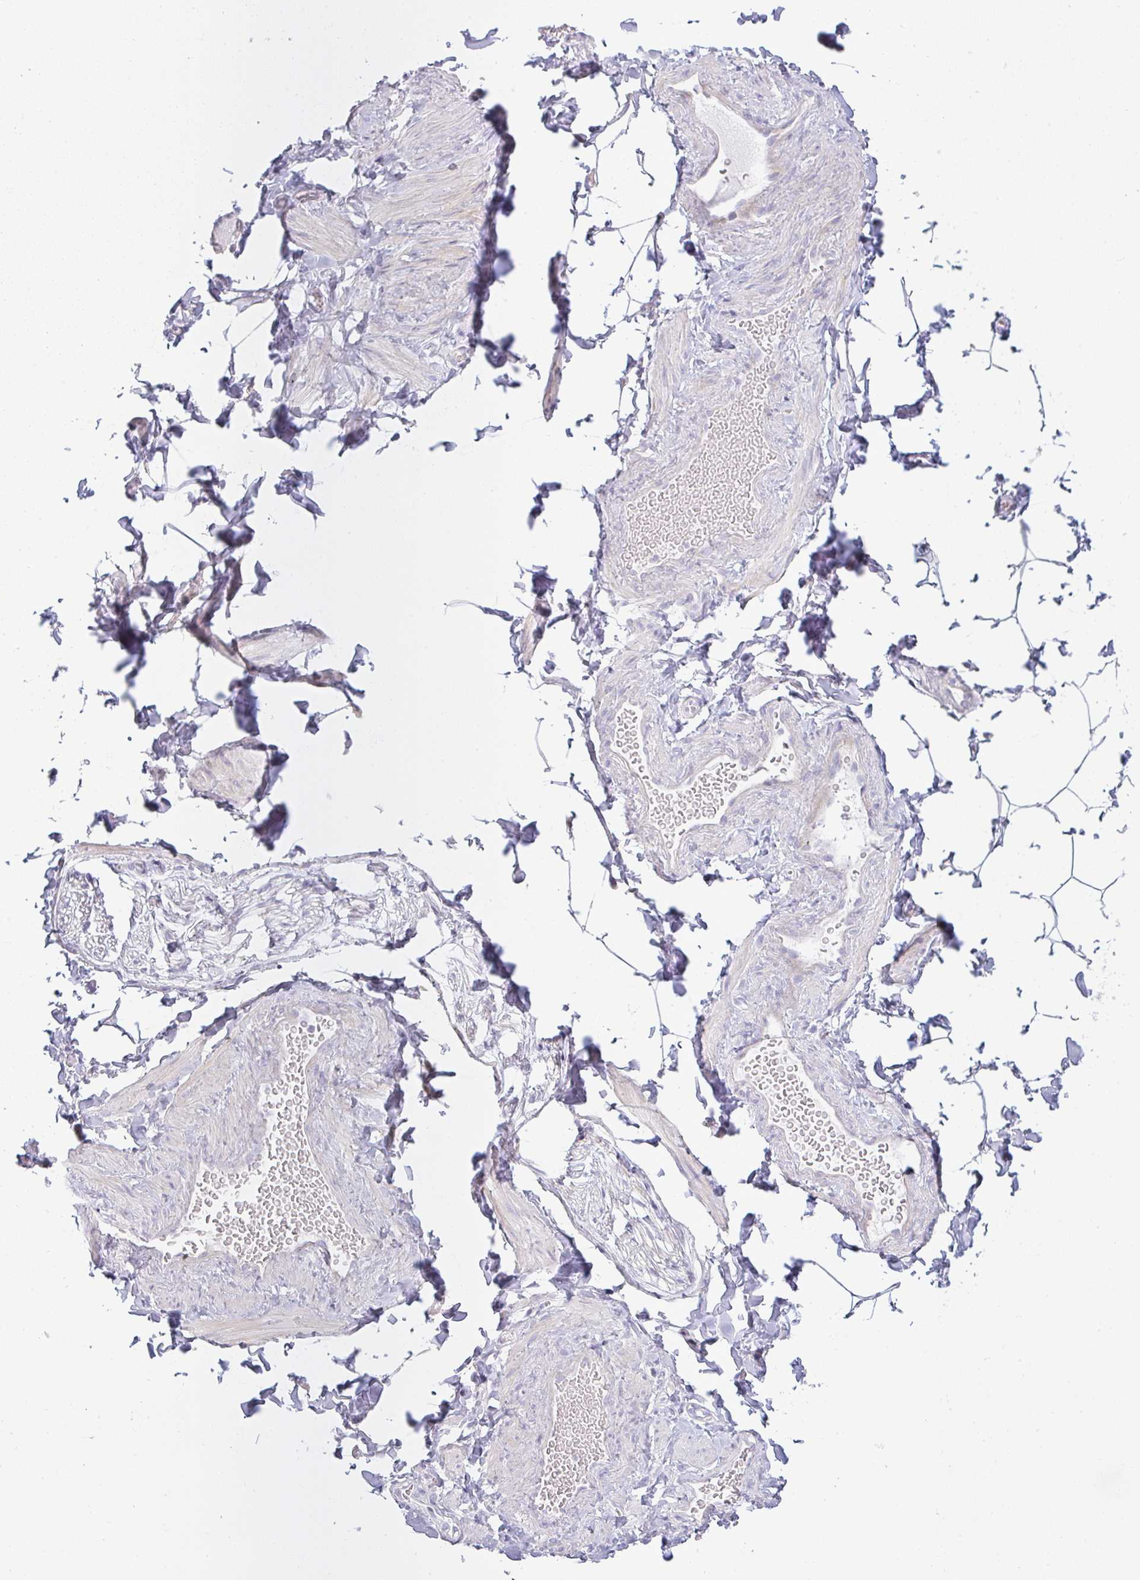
{"staining": {"intensity": "negative", "quantity": "none", "location": "none"}, "tissue": "adipose tissue", "cell_type": "Adipocytes", "image_type": "normal", "snomed": [{"axis": "morphology", "description": "Normal tissue, NOS"}, {"axis": "topography", "description": "Soft tissue"}, {"axis": "topography", "description": "Adipose tissue"}, {"axis": "topography", "description": "Vascular tissue"}, {"axis": "topography", "description": "Peripheral nerve tissue"}], "caption": "This is an immunohistochemistry (IHC) image of normal human adipose tissue. There is no positivity in adipocytes.", "gene": "SIRPB2", "patient": {"sex": "male", "age": 29}}